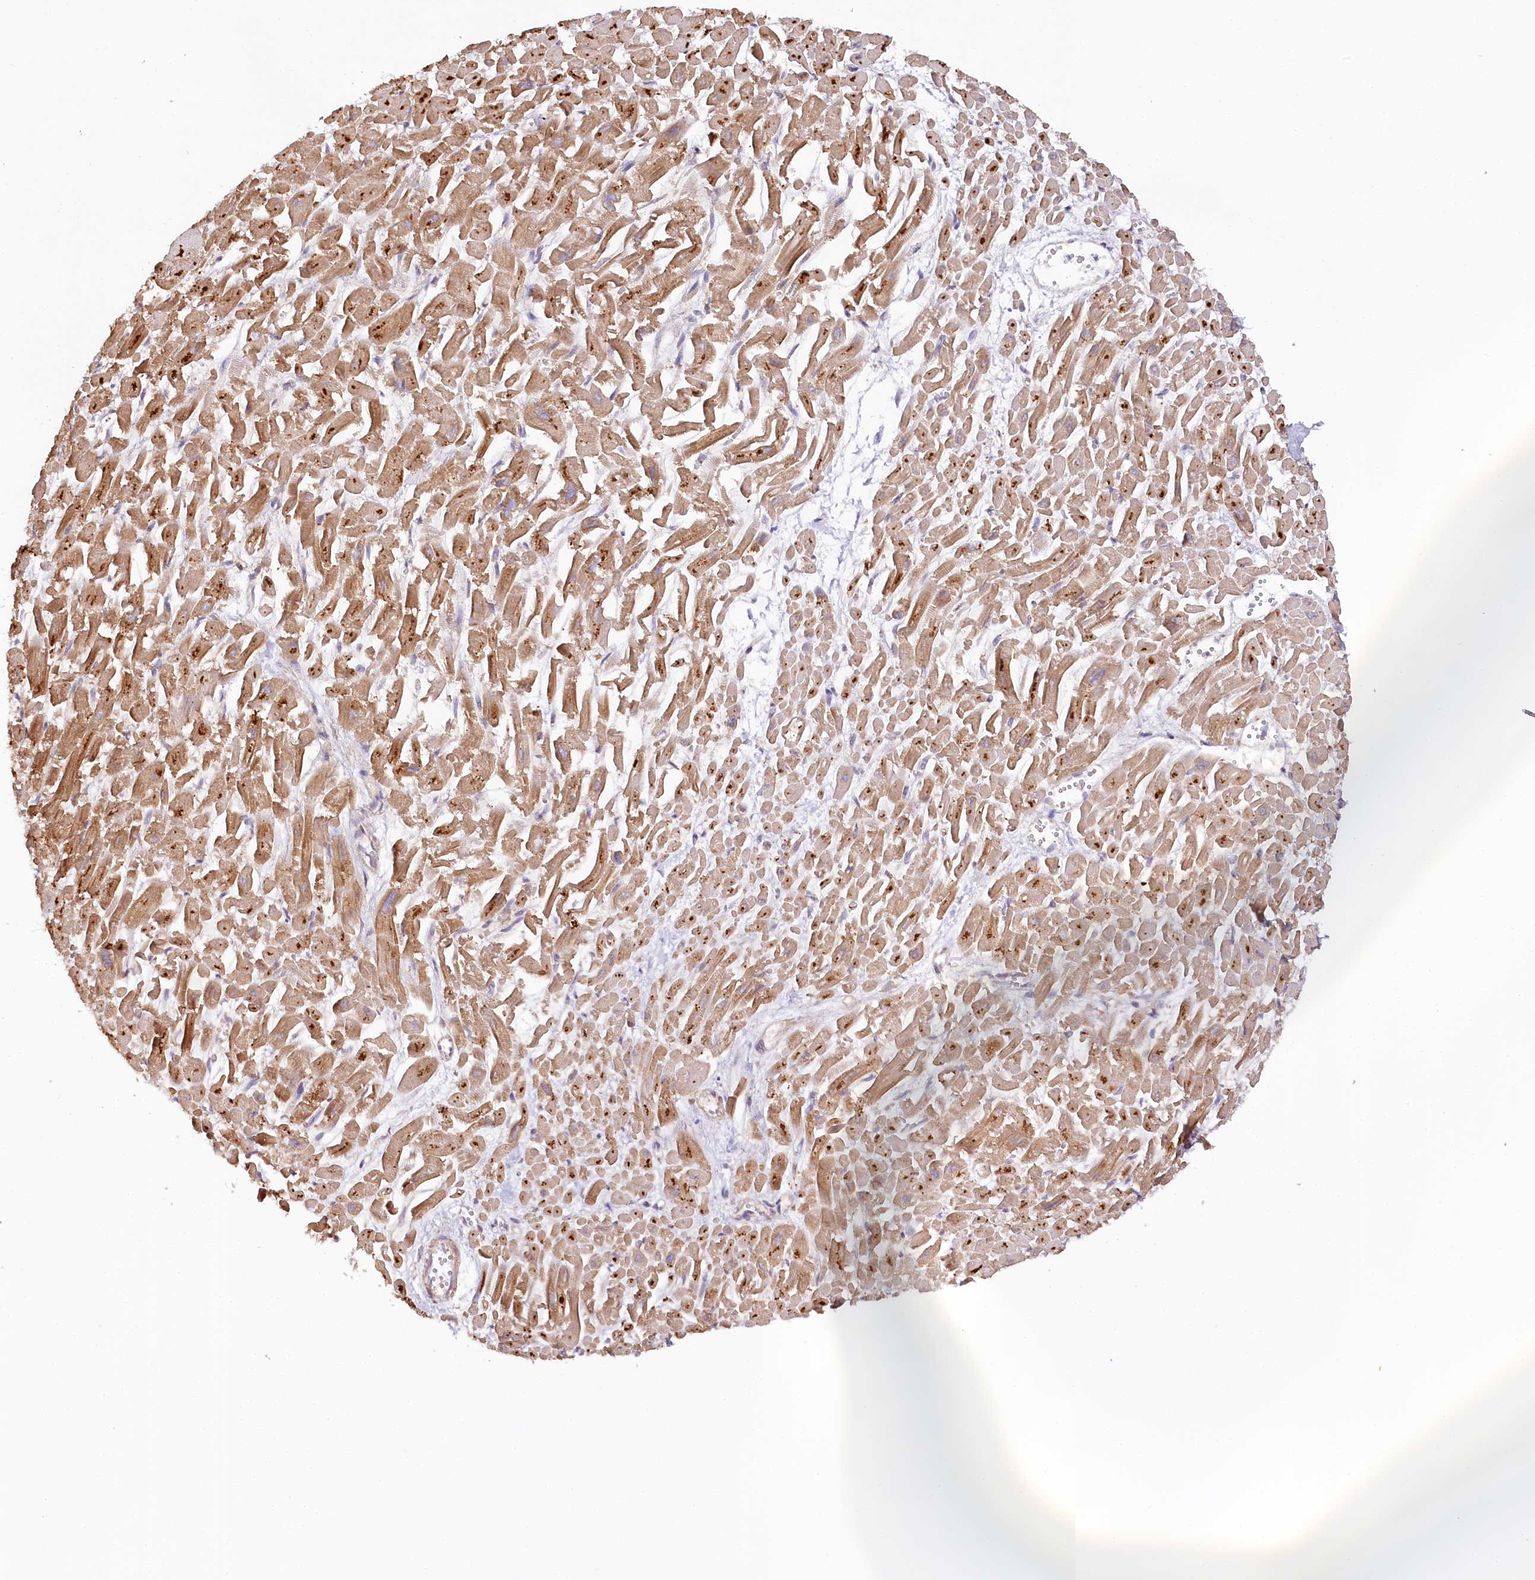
{"staining": {"intensity": "moderate", "quantity": ">75%", "location": "cytoplasmic/membranous"}, "tissue": "heart muscle", "cell_type": "Cardiomyocytes", "image_type": "normal", "snomed": [{"axis": "morphology", "description": "Normal tissue, NOS"}, {"axis": "topography", "description": "Heart"}], "caption": "Protein expression analysis of unremarkable heart muscle displays moderate cytoplasmic/membranous staining in about >75% of cardiomyocytes.", "gene": "VEGFA", "patient": {"sex": "male", "age": 54}}